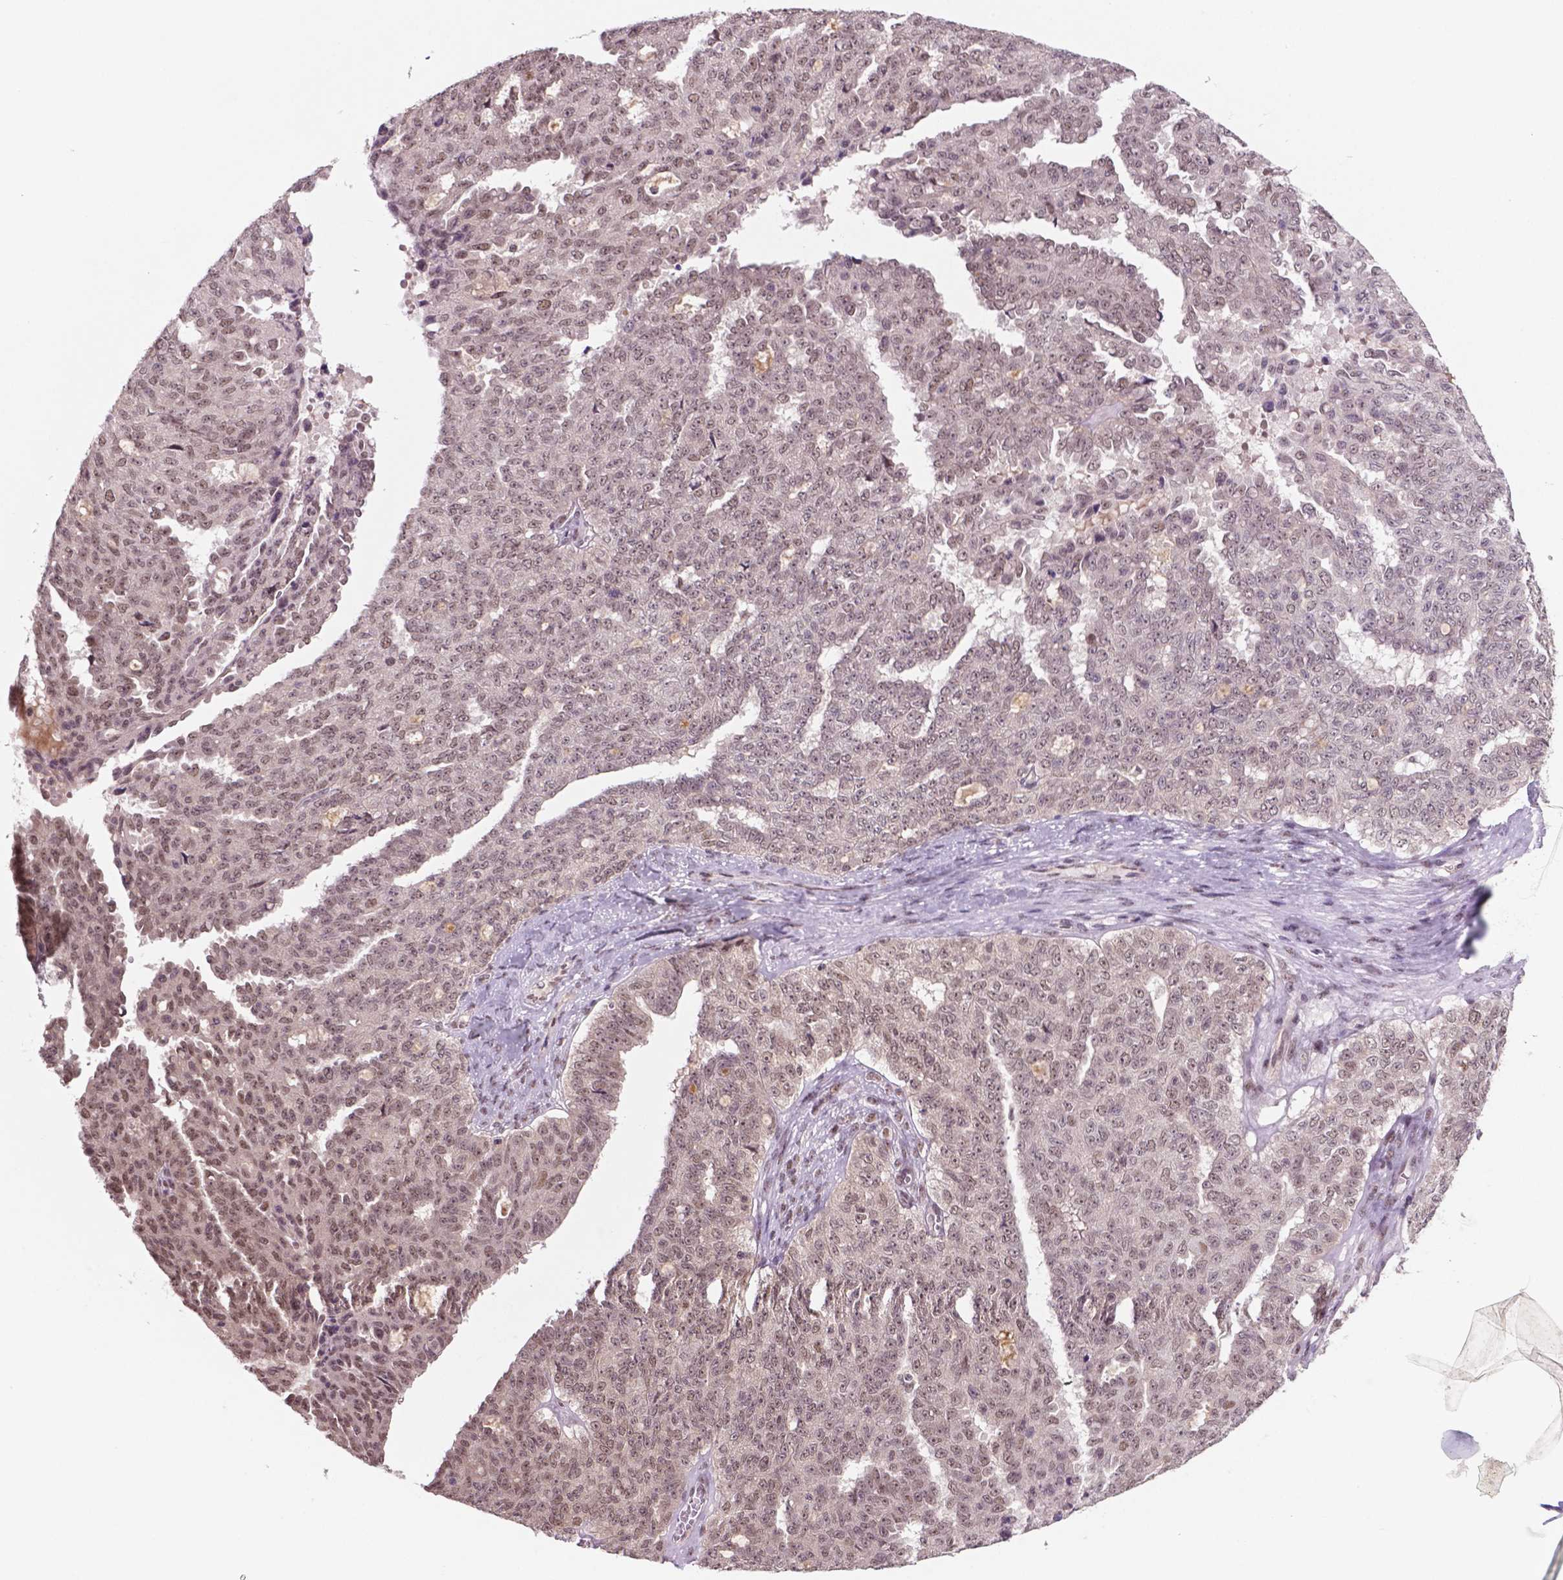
{"staining": {"intensity": "weak", "quantity": ">75%", "location": "nuclear"}, "tissue": "ovarian cancer", "cell_type": "Tumor cells", "image_type": "cancer", "snomed": [{"axis": "morphology", "description": "Cystadenocarcinoma, serous, NOS"}, {"axis": "topography", "description": "Ovary"}], "caption": "Tumor cells show low levels of weak nuclear staining in about >75% of cells in serous cystadenocarcinoma (ovarian).", "gene": "PHAX", "patient": {"sex": "female", "age": 71}}